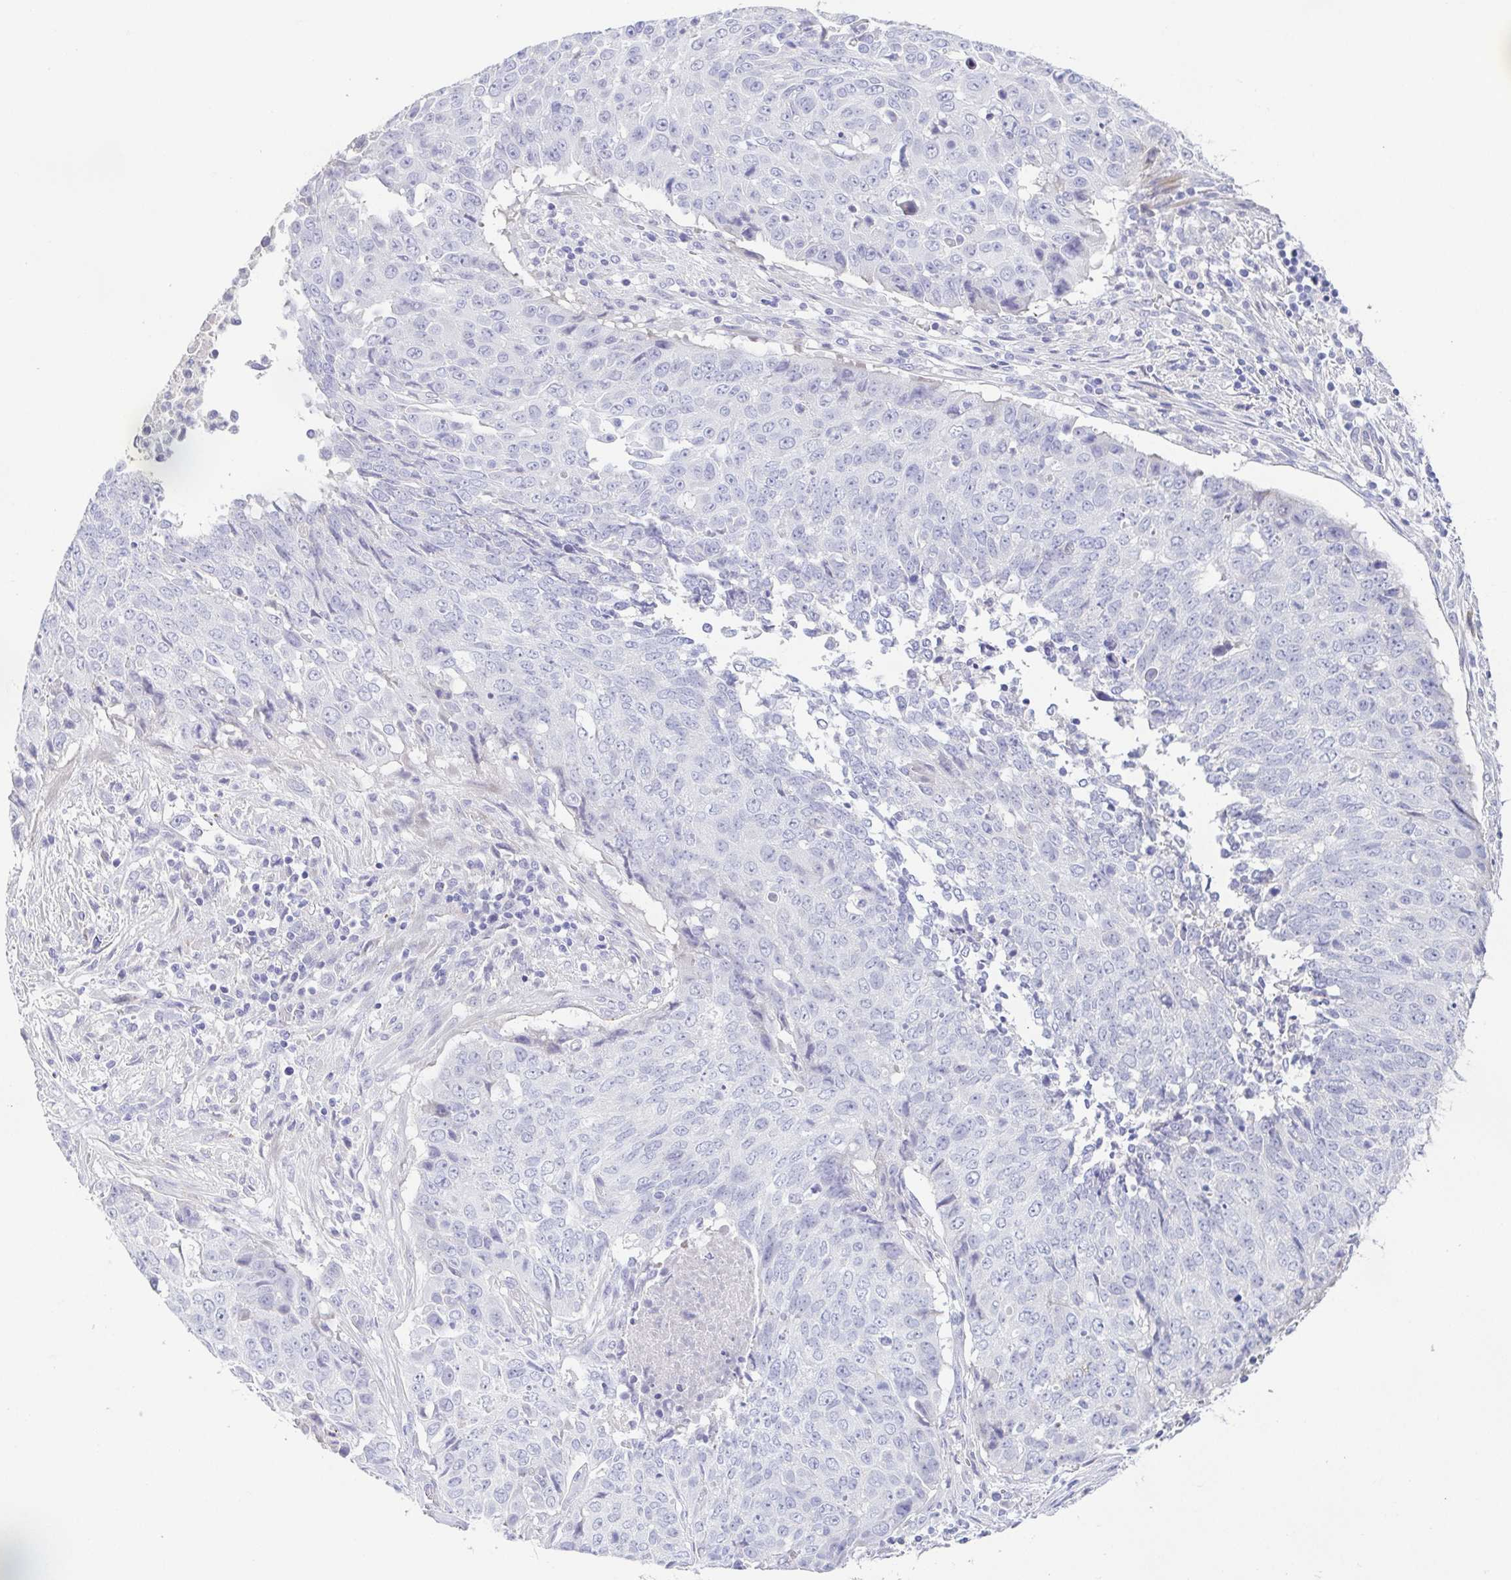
{"staining": {"intensity": "negative", "quantity": "none", "location": "none"}, "tissue": "lung cancer", "cell_type": "Tumor cells", "image_type": "cancer", "snomed": [{"axis": "morphology", "description": "Normal tissue, NOS"}, {"axis": "morphology", "description": "Squamous cell carcinoma, NOS"}, {"axis": "topography", "description": "Bronchus"}, {"axis": "topography", "description": "Lung"}], "caption": "Squamous cell carcinoma (lung) stained for a protein using IHC reveals no staining tumor cells.", "gene": "HAPLN2", "patient": {"sex": "male", "age": 64}}